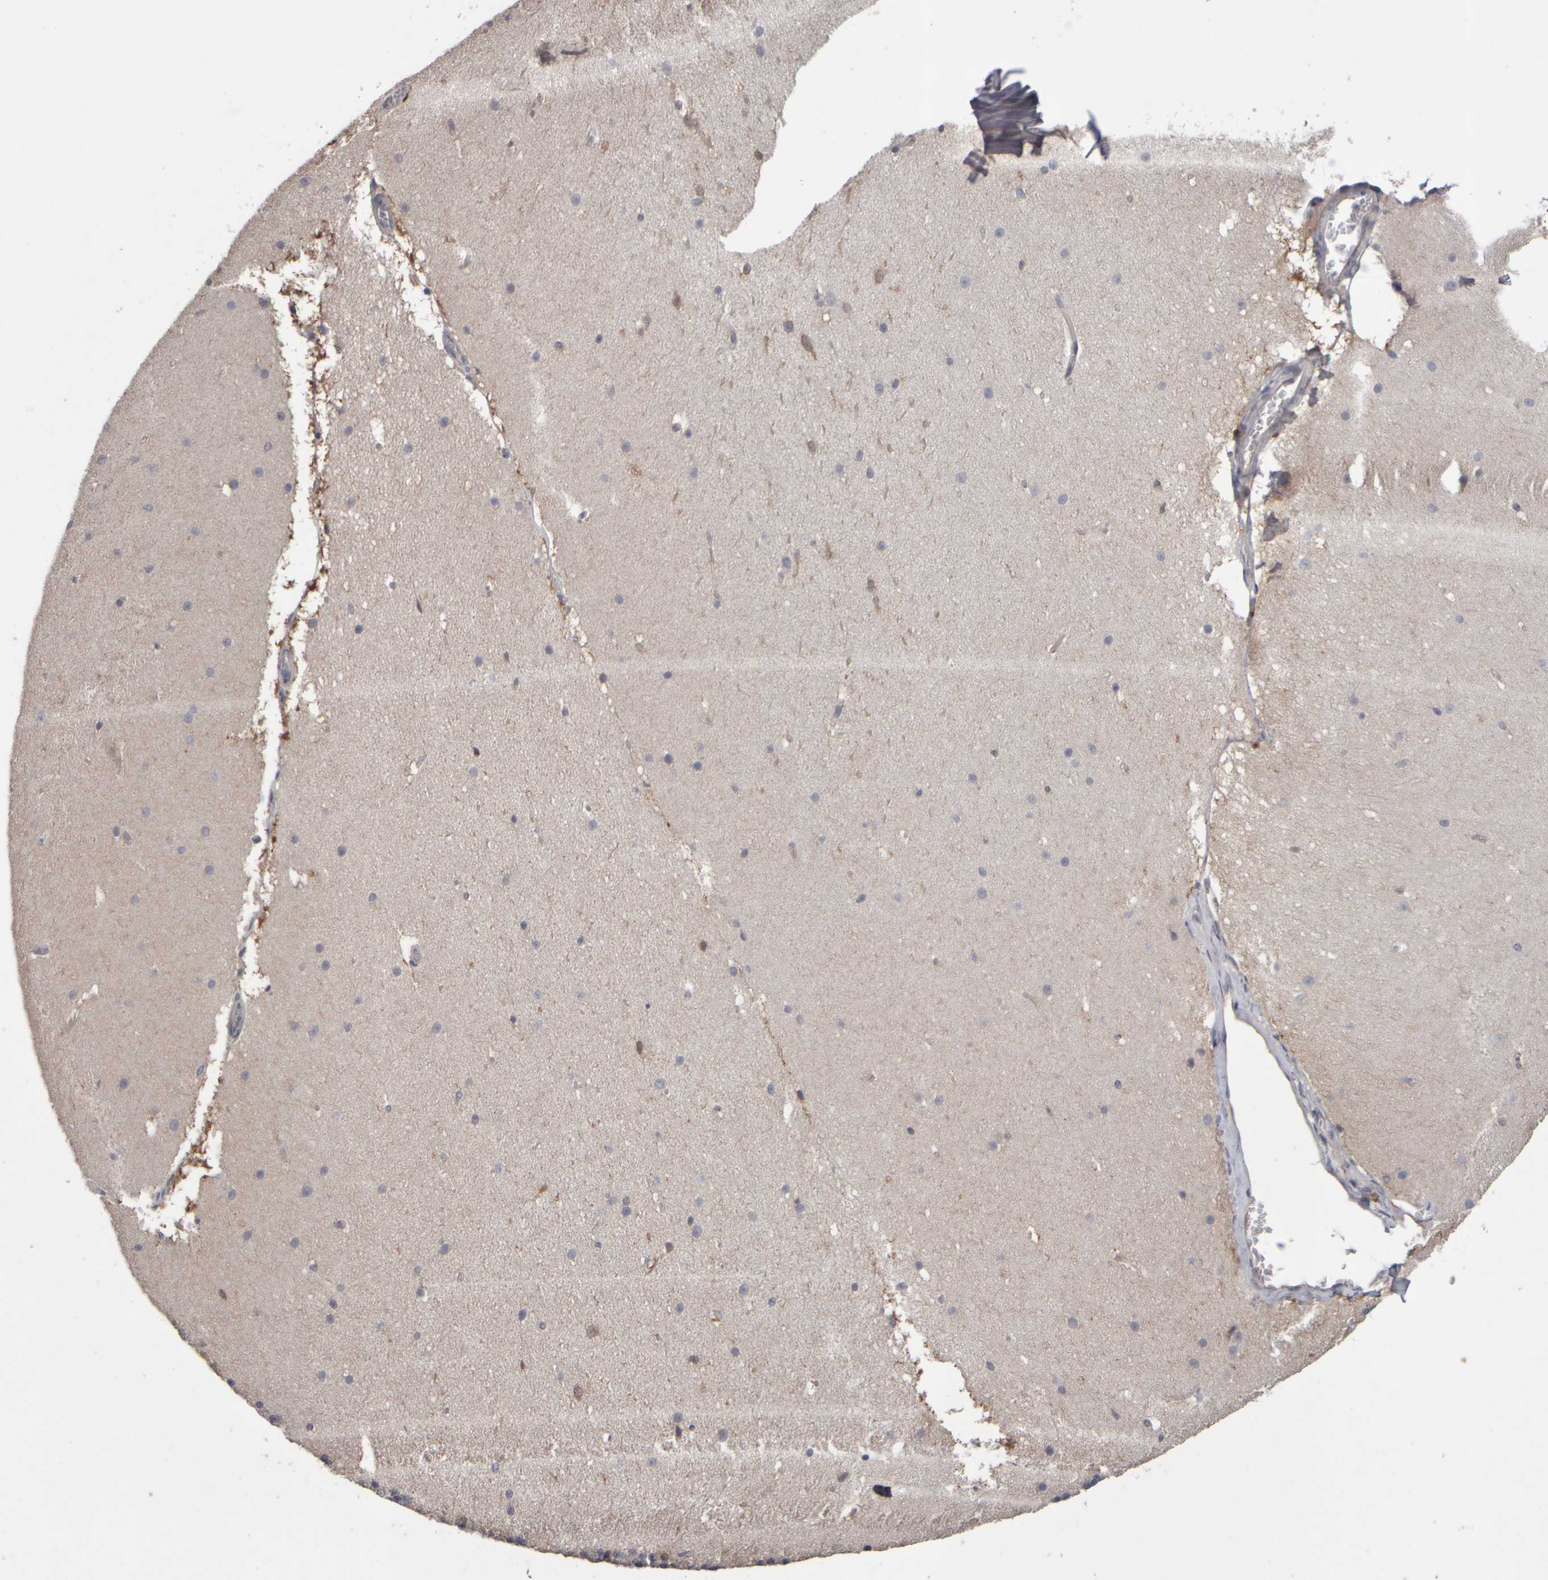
{"staining": {"intensity": "negative", "quantity": "none", "location": "none"}, "tissue": "cerebellum", "cell_type": "Cells in granular layer", "image_type": "normal", "snomed": [{"axis": "morphology", "description": "Normal tissue, NOS"}, {"axis": "topography", "description": "Cerebellum"}], "caption": "IHC photomicrograph of unremarkable human cerebellum stained for a protein (brown), which exhibits no expression in cells in granular layer. (Stains: DAB immunohistochemistry with hematoxylin counter stain, Microscopy: brightfield microscopy at high magnification).", "gene": "EPHX2", "patient": {"sex": "female", "age": 19}}